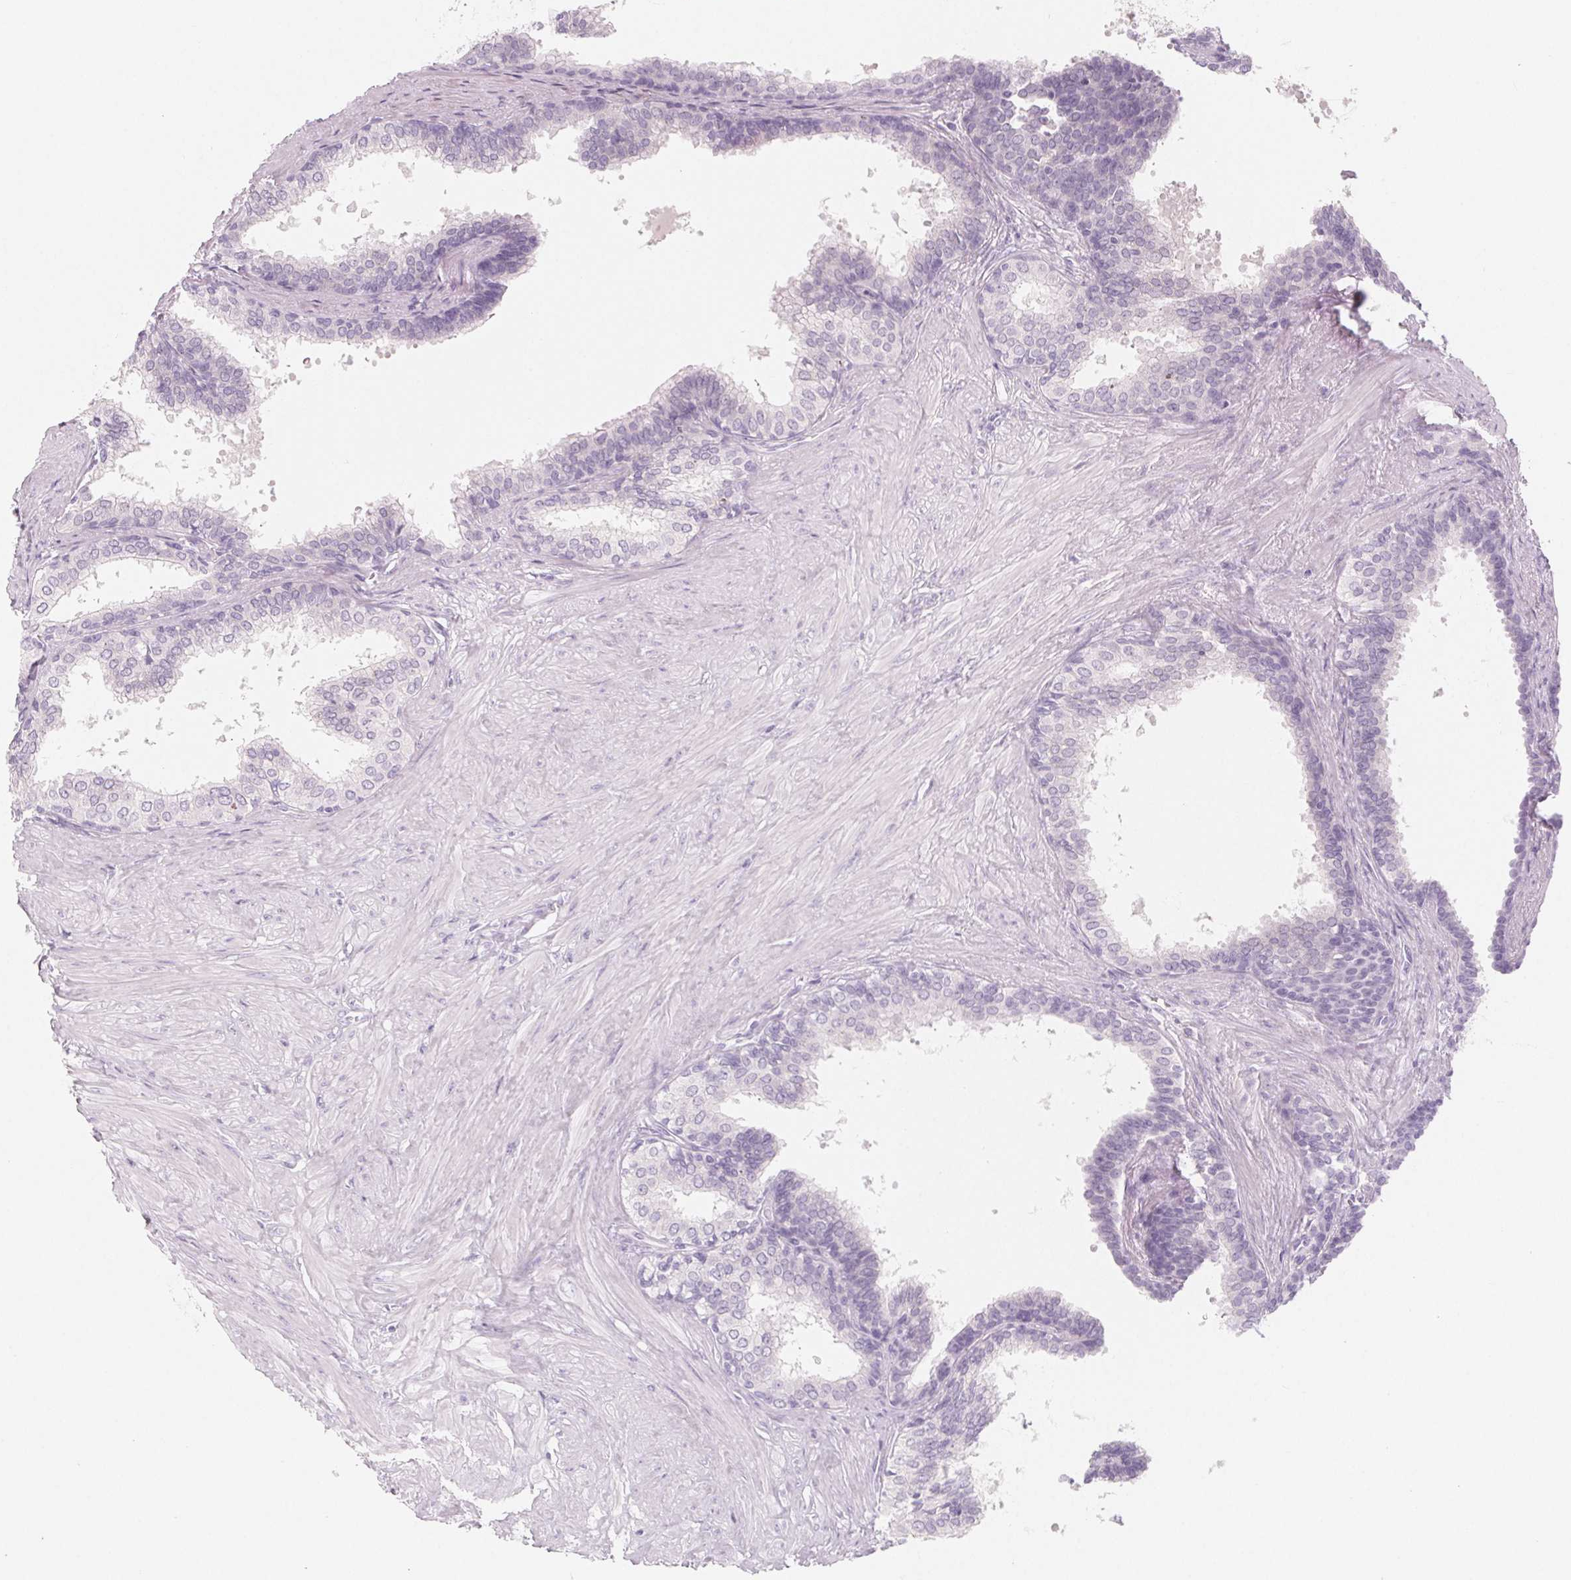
{"staining": {"intensity": "negative", "quantity": "none", "location": "none"}, "tissue": "prostate", "cell_type": "Glandular cells", "image_type": "normal", "snomed": [{"axis": "morphology", "description": "Normal tissue, NOS"}, {"axis": "topography", "description": "Prostate"}, {"axis": "topography", "description": "Peripheral nerve tissue"}], "caption": "IHC of benign human prostate demonstrates no positivity in glandular cells.", "gene": "SH3GL2", "patient": {"sex": "male", "age": 55}}